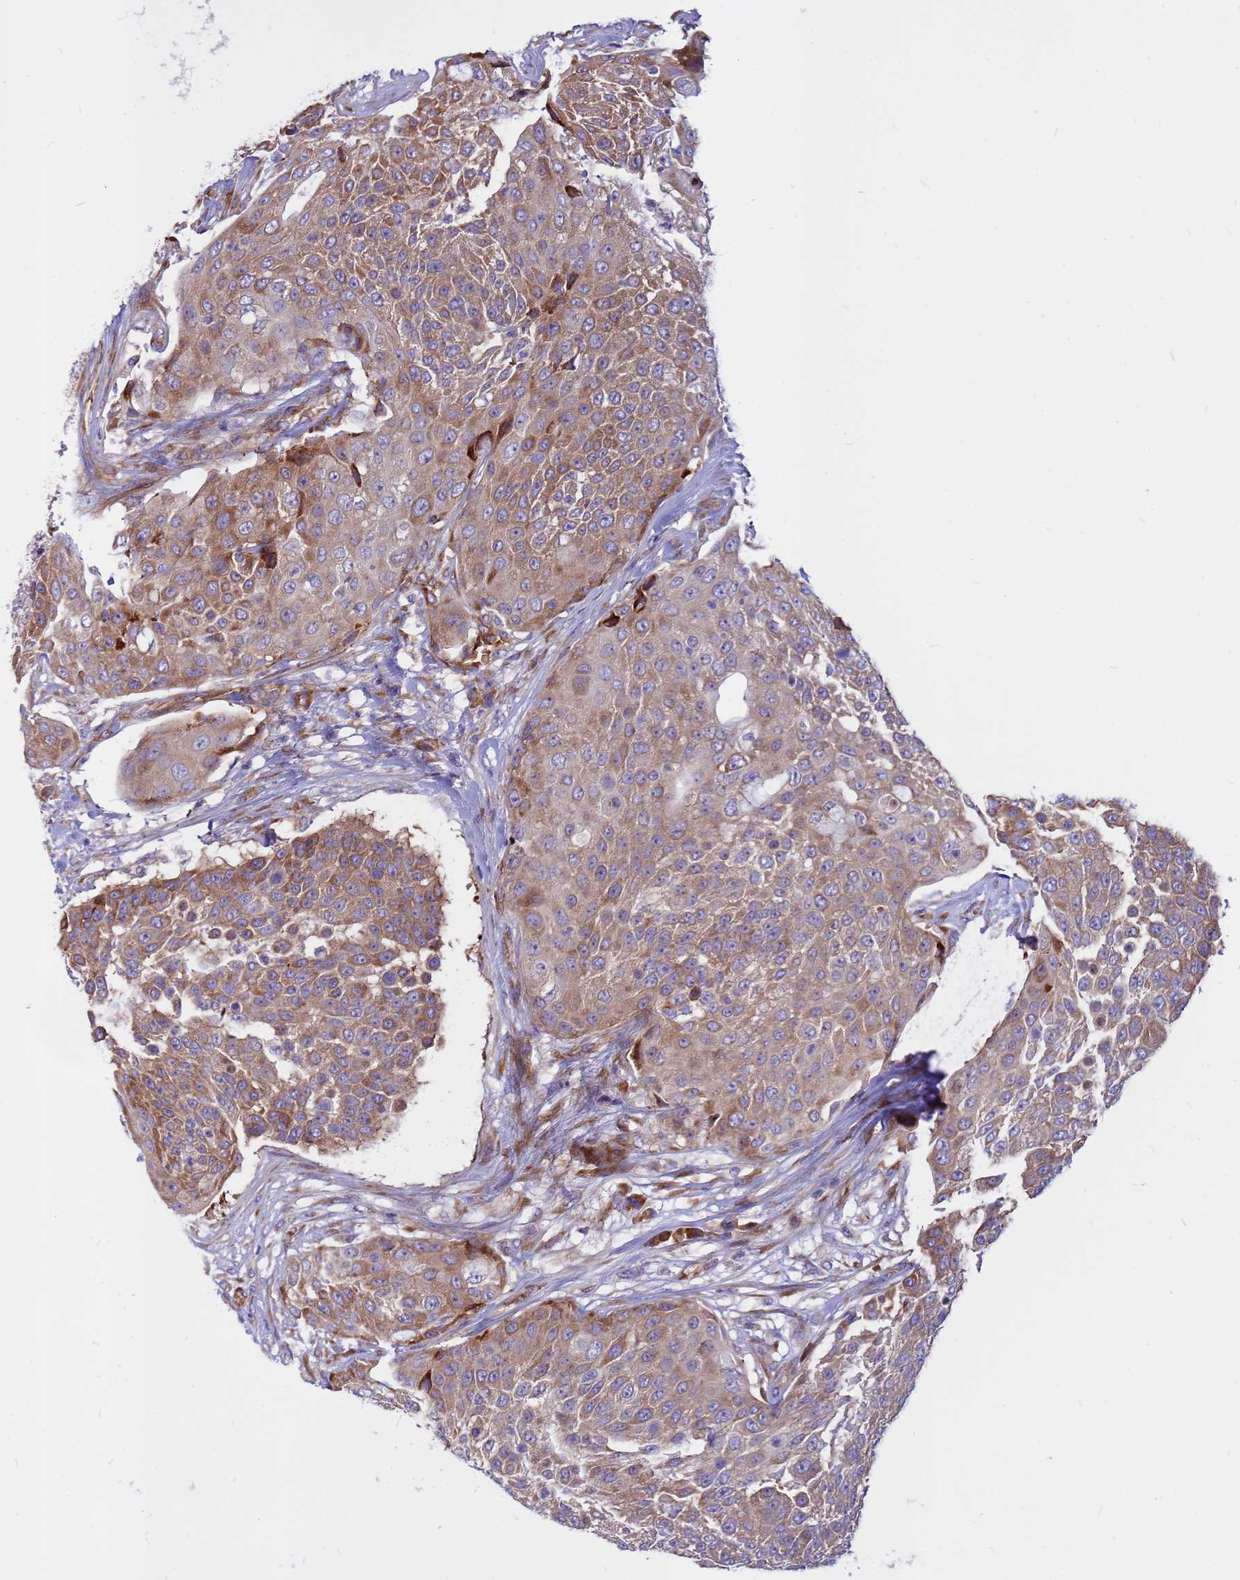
{"staining": {"intensity": "moderate", "quantity": "25%-75%", "location": "cytoplasmic/membranous"}, "tissue": "urothelial cancer", "cell_type": "Tumor cells", "image_type": "cancer", "snomed": [{"axis": "morphology", "description": "Urothelial carcinoma, High grade"}, {"axis": "topography", "description": "Urinary bladder"}], "caption": "Immunohistochemistry staining of urothelial cancer, which demonstrates medium levels of moderate cytoplasmic/membranous positivity in approximately 25%-75% of tumor cells indicating moderate cytoplasmic/membranous protein staining. The staining was performed using DAB (brown) for protein detection and nuclei were counterstained in hematoxylin (blue).", "gene": "ZNF669", "patient": {"sex": "female", "age": 63}}